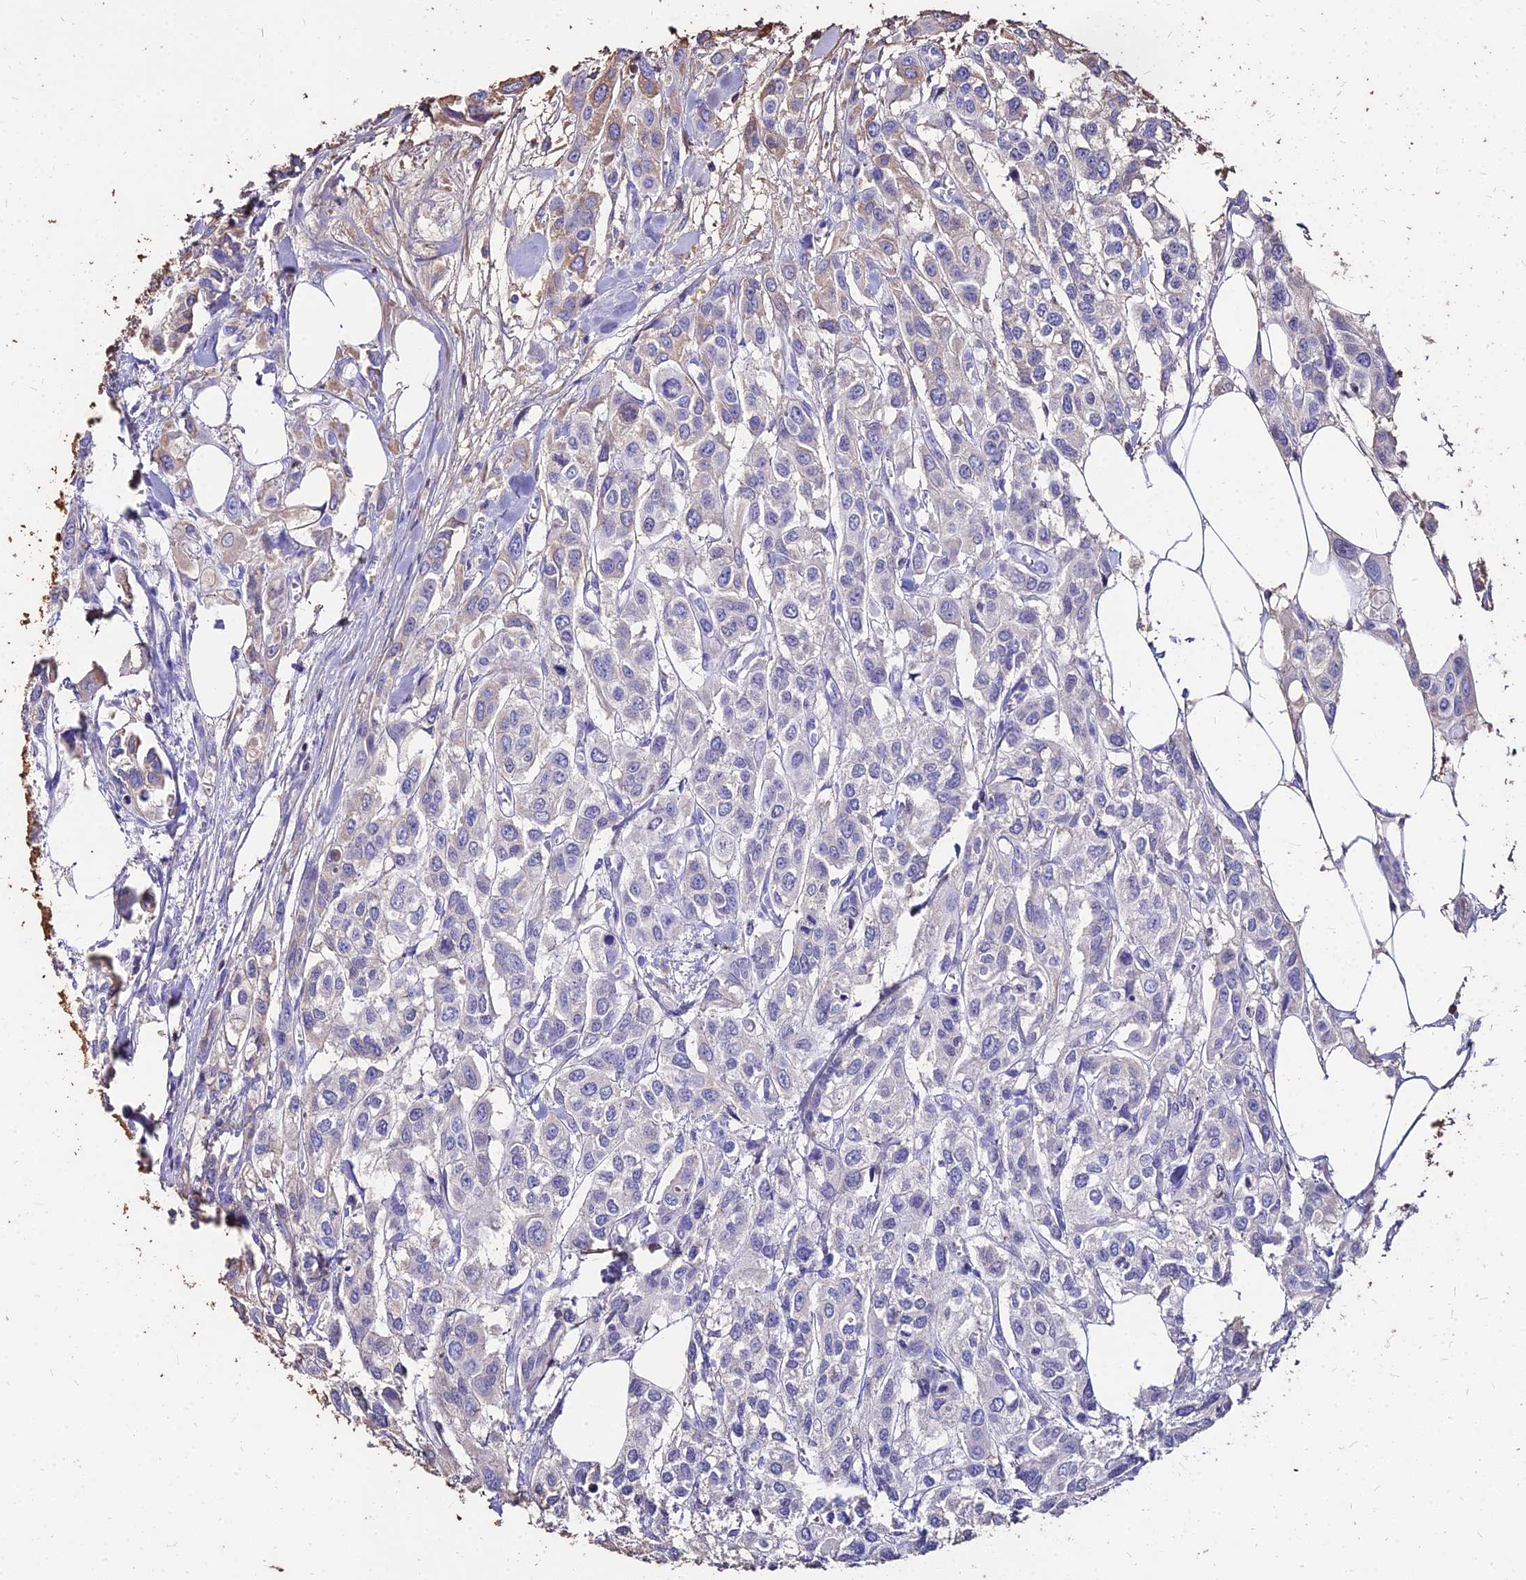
{"staining": {"intensity": "negative", "quantity": "none", "location": "none"}, "tissue": "urothelial cancer", "cell_type": "Tumor cells", "image_type": "cancer", "snomed": [{"axis": "morphology", "description": "Urothelial carcinoma, High grade"}, {"axis": "topography", "description": "Urinary bladder"}], "caption": "A micrograph of urothelial carcinoma (high-grade) stained for a protein displays no brown staining in tumor cells. The staining is performed using DAB brown chromogen with nuclei counter-stained in using hematoxylin.", "gene": "NME5", "patient": {"sex": "male", "age": 67}}